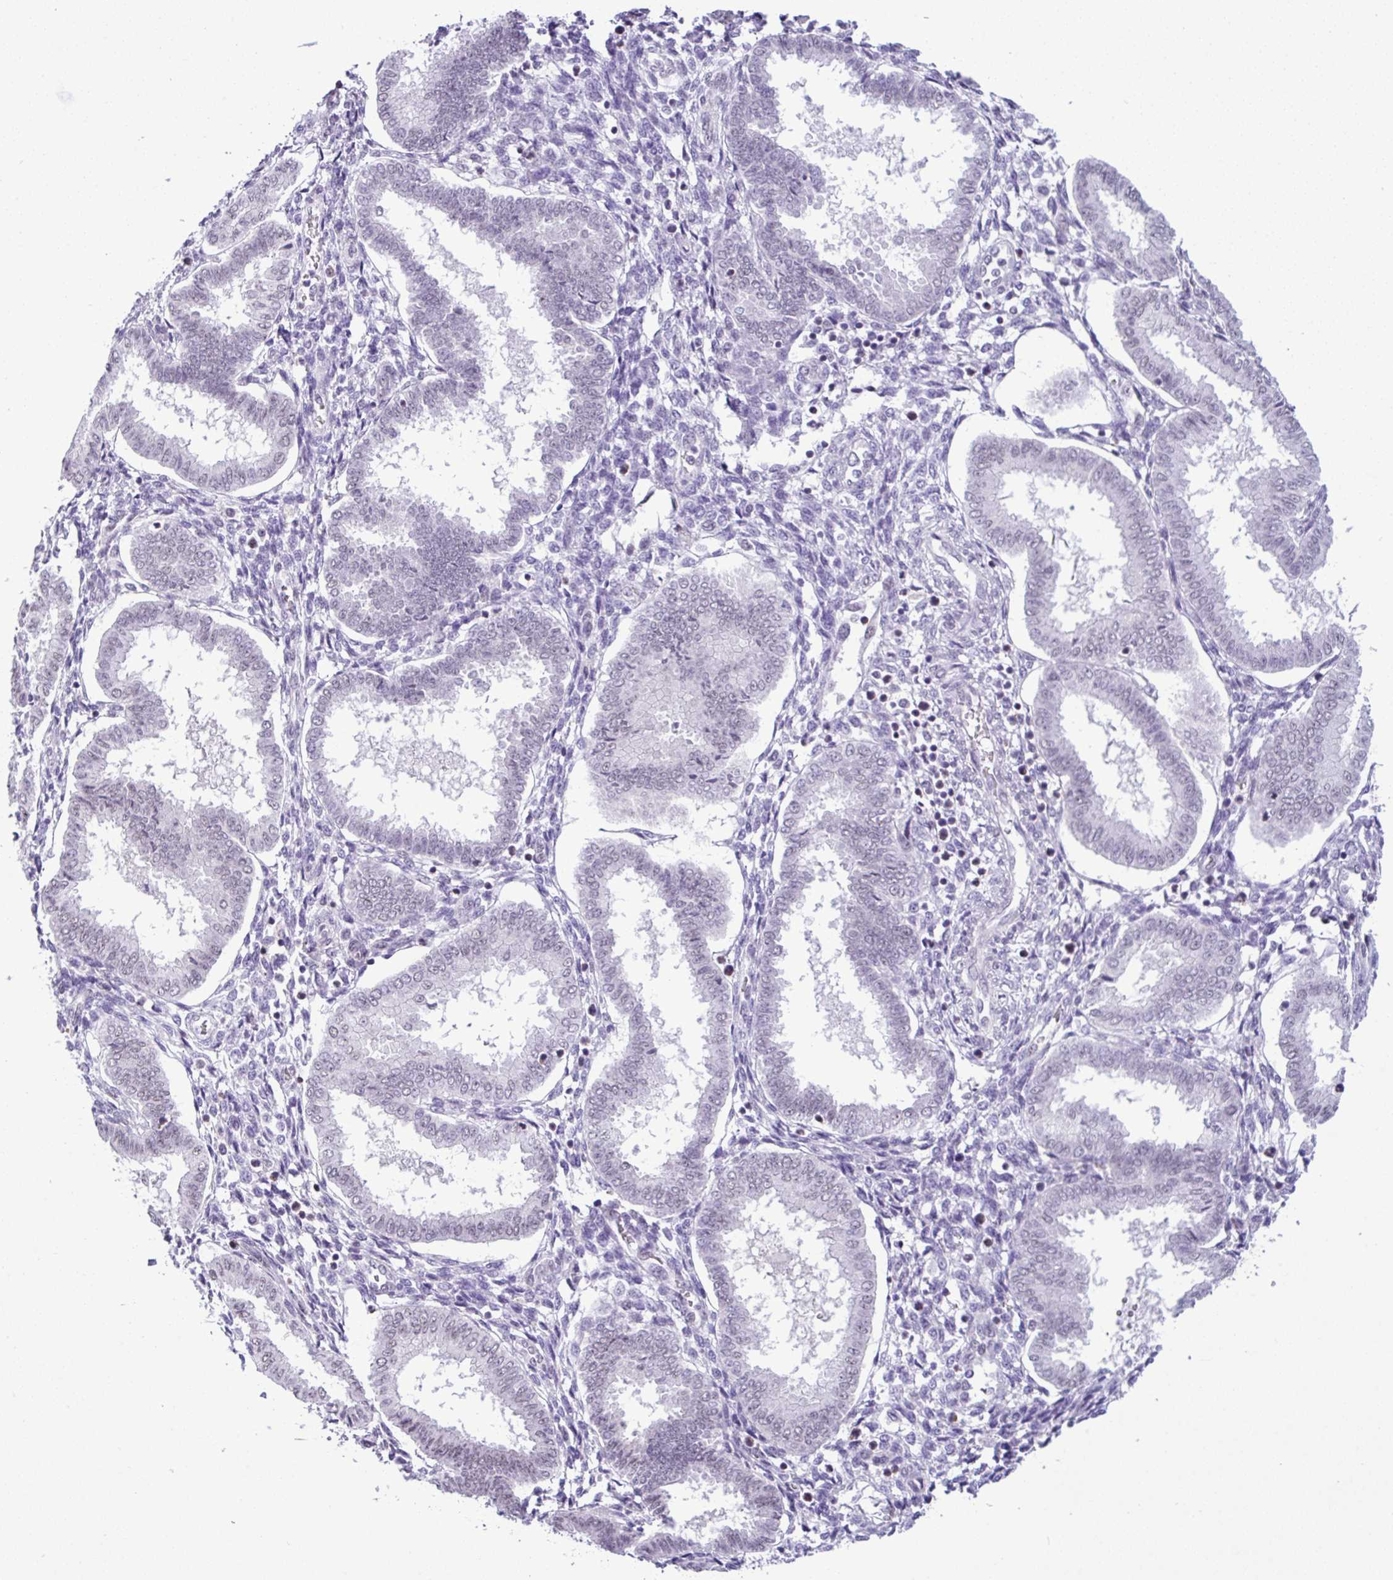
{"staining": {"intensity": "negative", "quantity": "none", "location": "none"}, "tissue": "endometrium", "cell_type": "Cells in endometrial stroma", "image_type": "normal", "snomed": [{"axis": "morphology", "description": "Normal tissue, NOS"}, {"axis": "topography", "description": "Endometrium"}], "caption": "This is an immunohistochemistry image of normal endometrium. There is no expression in cells in endometrial stroma.", "gene": "YBX2", "patient": {"sex": "female", "age": 24}}